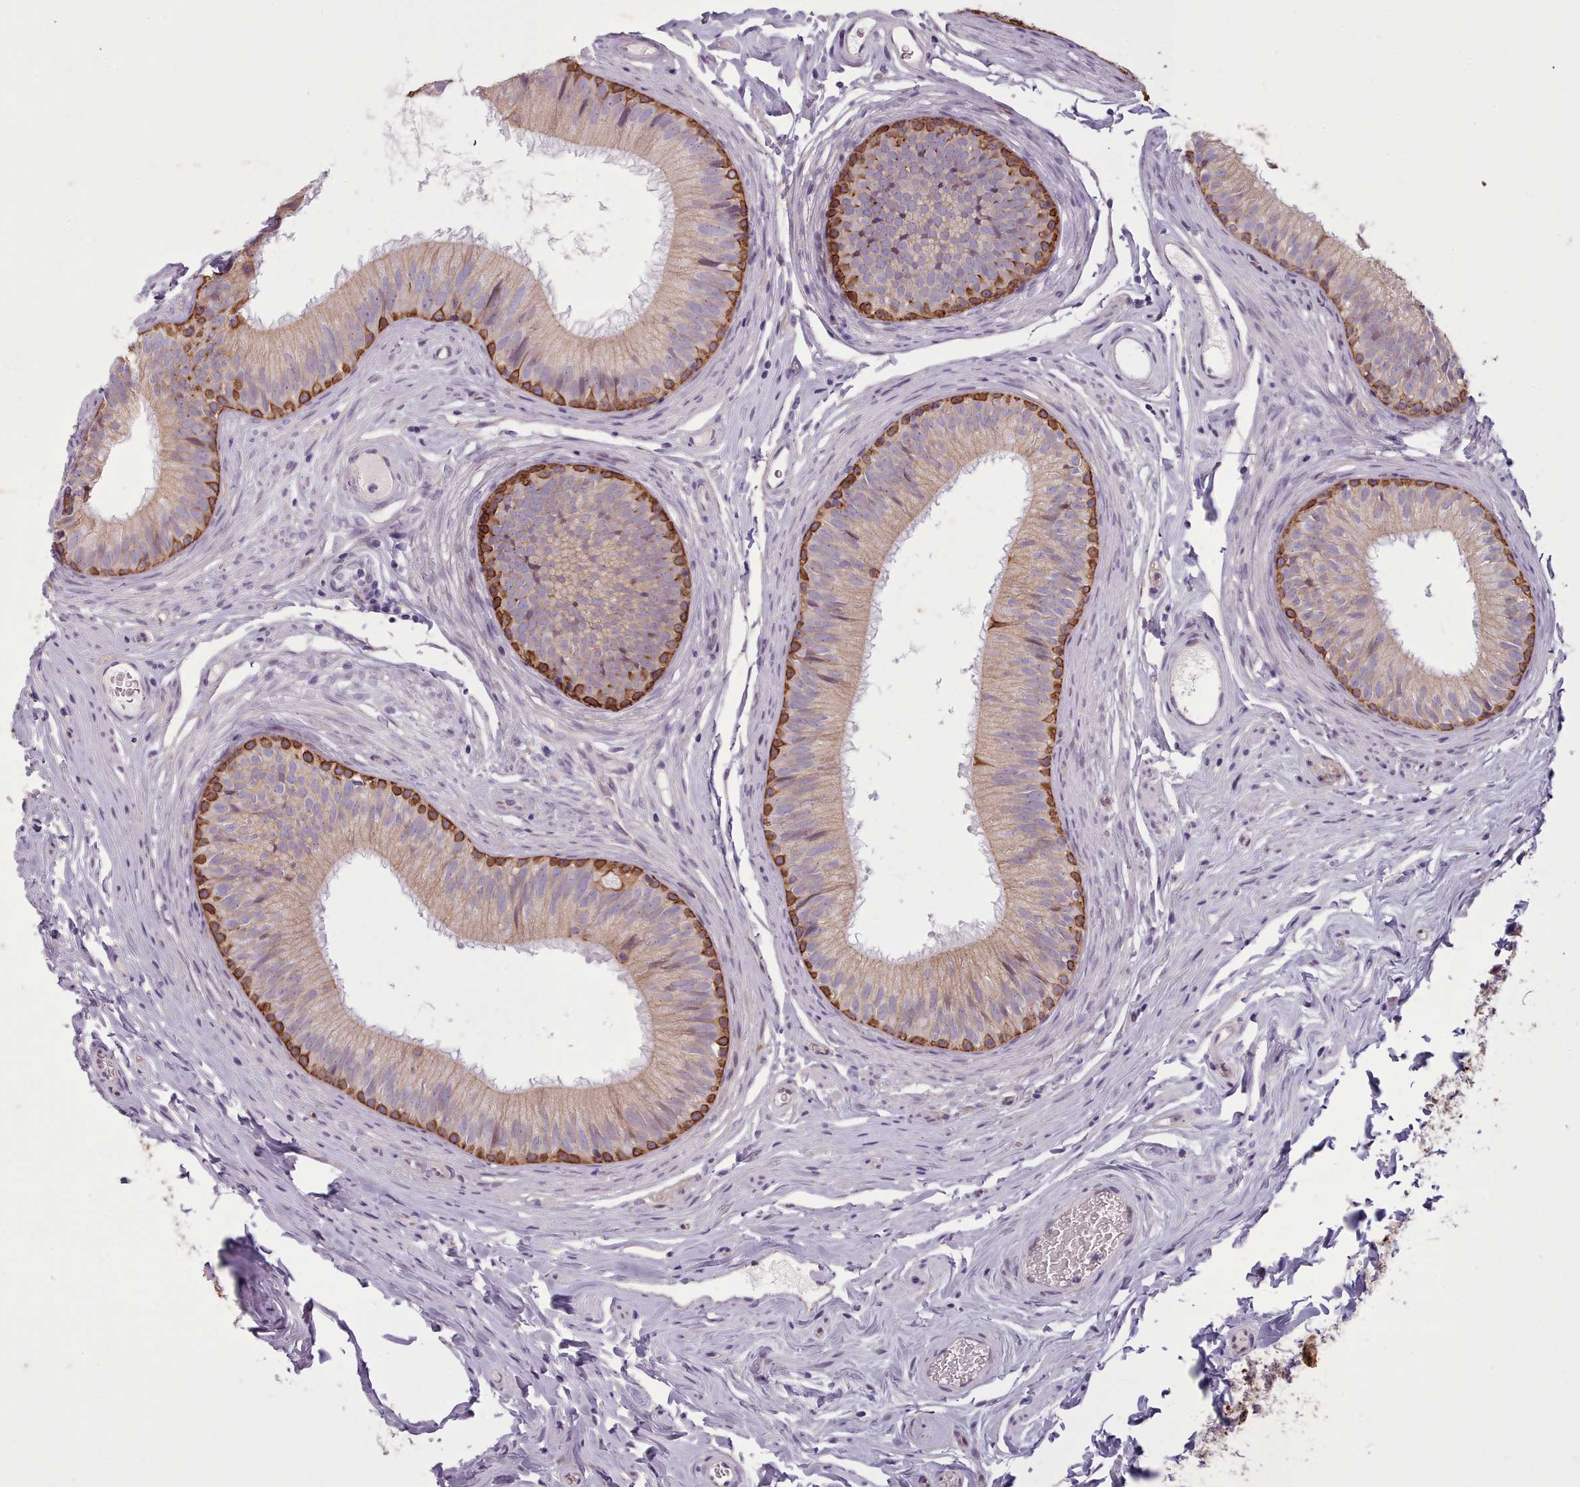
{"staining": {"intensity": "strong", "quantity": "<25%", "location": "cytoplasmic/membranous"}, "tissue": "epididymis", "cell_type": "Glandular cells", "image_type": "normal", "snomed": [{"axis": "morphology", "description": "Normal tissue, NOS"}, {"axis": "topography", "description": "Epididymis, spermatic cord, NOS"}], "caption": "DAB immunohistochemical staining of unremarkable human epididymis reveals strong cytoplasmic/membranous protein expression in about <25% of glandular cells.", "gene": "PLD4", "patient": {"sex": "male", "age": 25}}